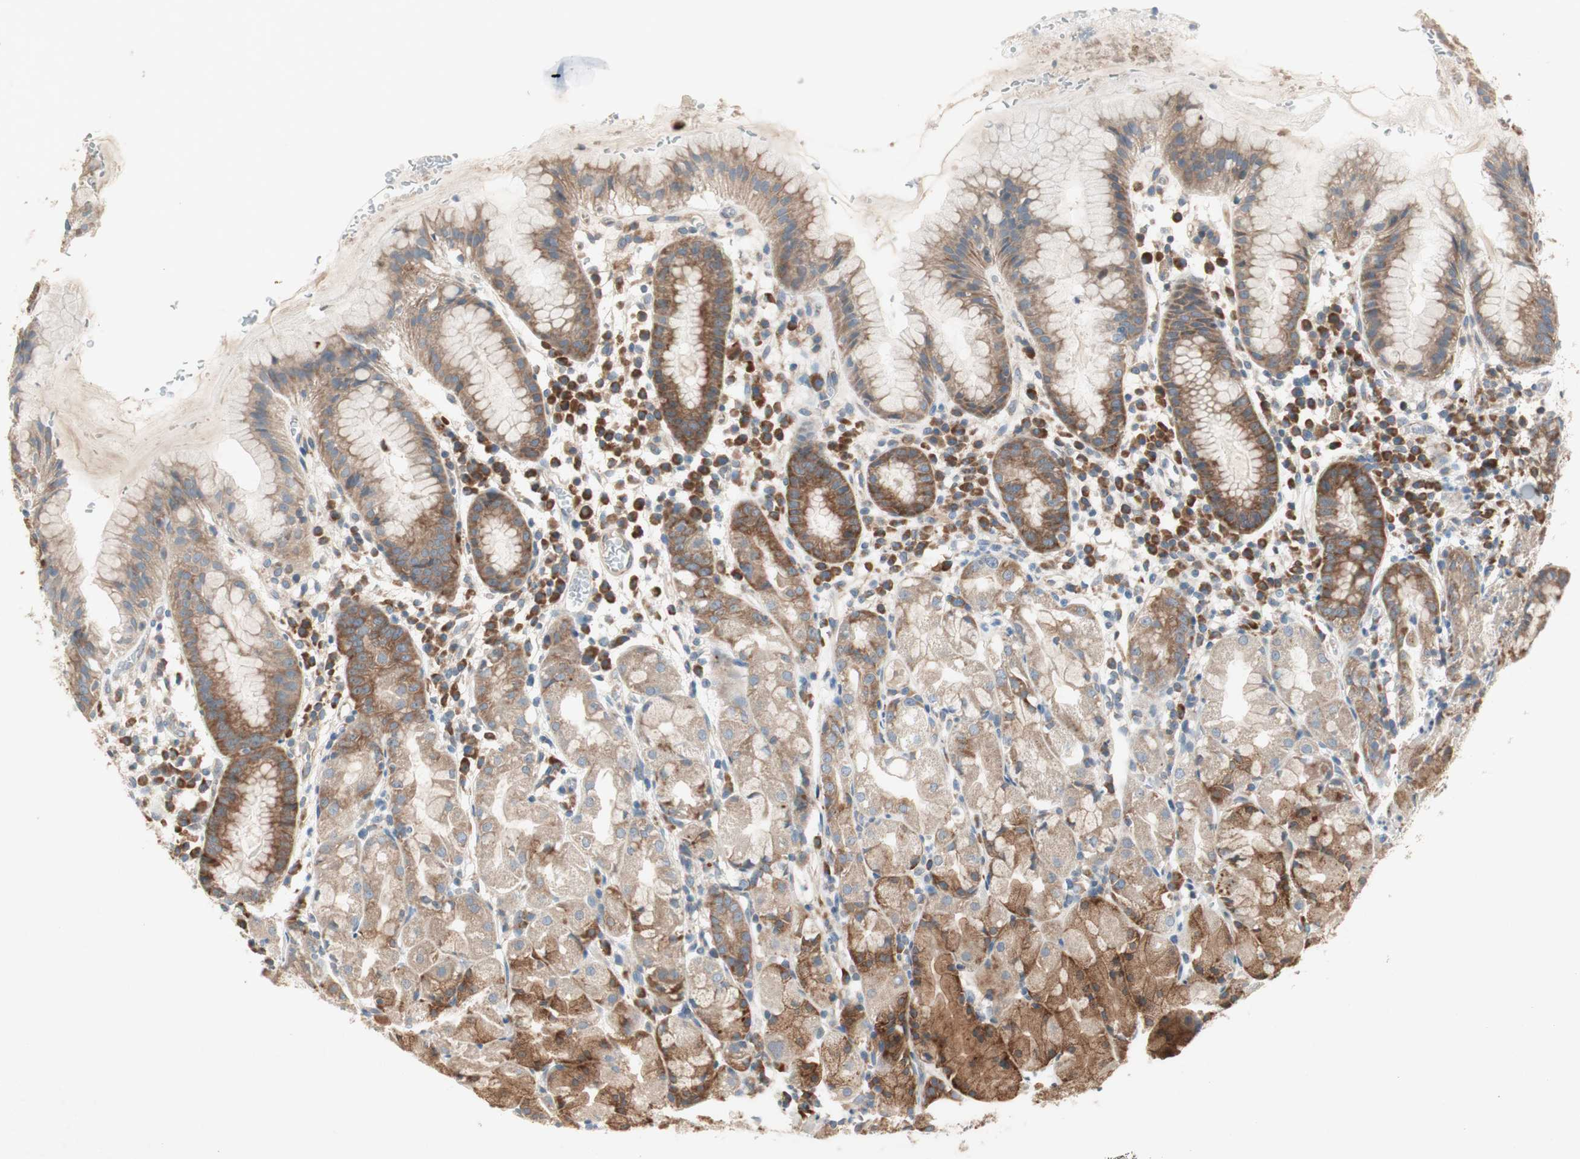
{"staining": {"intensity": "strong", "quantity": "25%-75%", "location": "cytoplasmic/membranous"}, "tissue": "stomach", "cell_type": "Glandular cells", "image_type": "normal", "snomed": [{"axis": "morphology", "description": "Normal tissue, NOS"}, {"axis": "topography", "description": "Stomach"}, {"axis": "topography", "description": "Stomach, lower"}], "caption": "DAB immunohistochemical staining of normal stomach displays strong cytoplasmic/membranous protein expression in about 25%-75% of glandular cells. The protein of interest is shown in brown color, while the nuclei are stained blue.", "gene": "RPL23", "patient": {"sex": "female", "age": 75}}